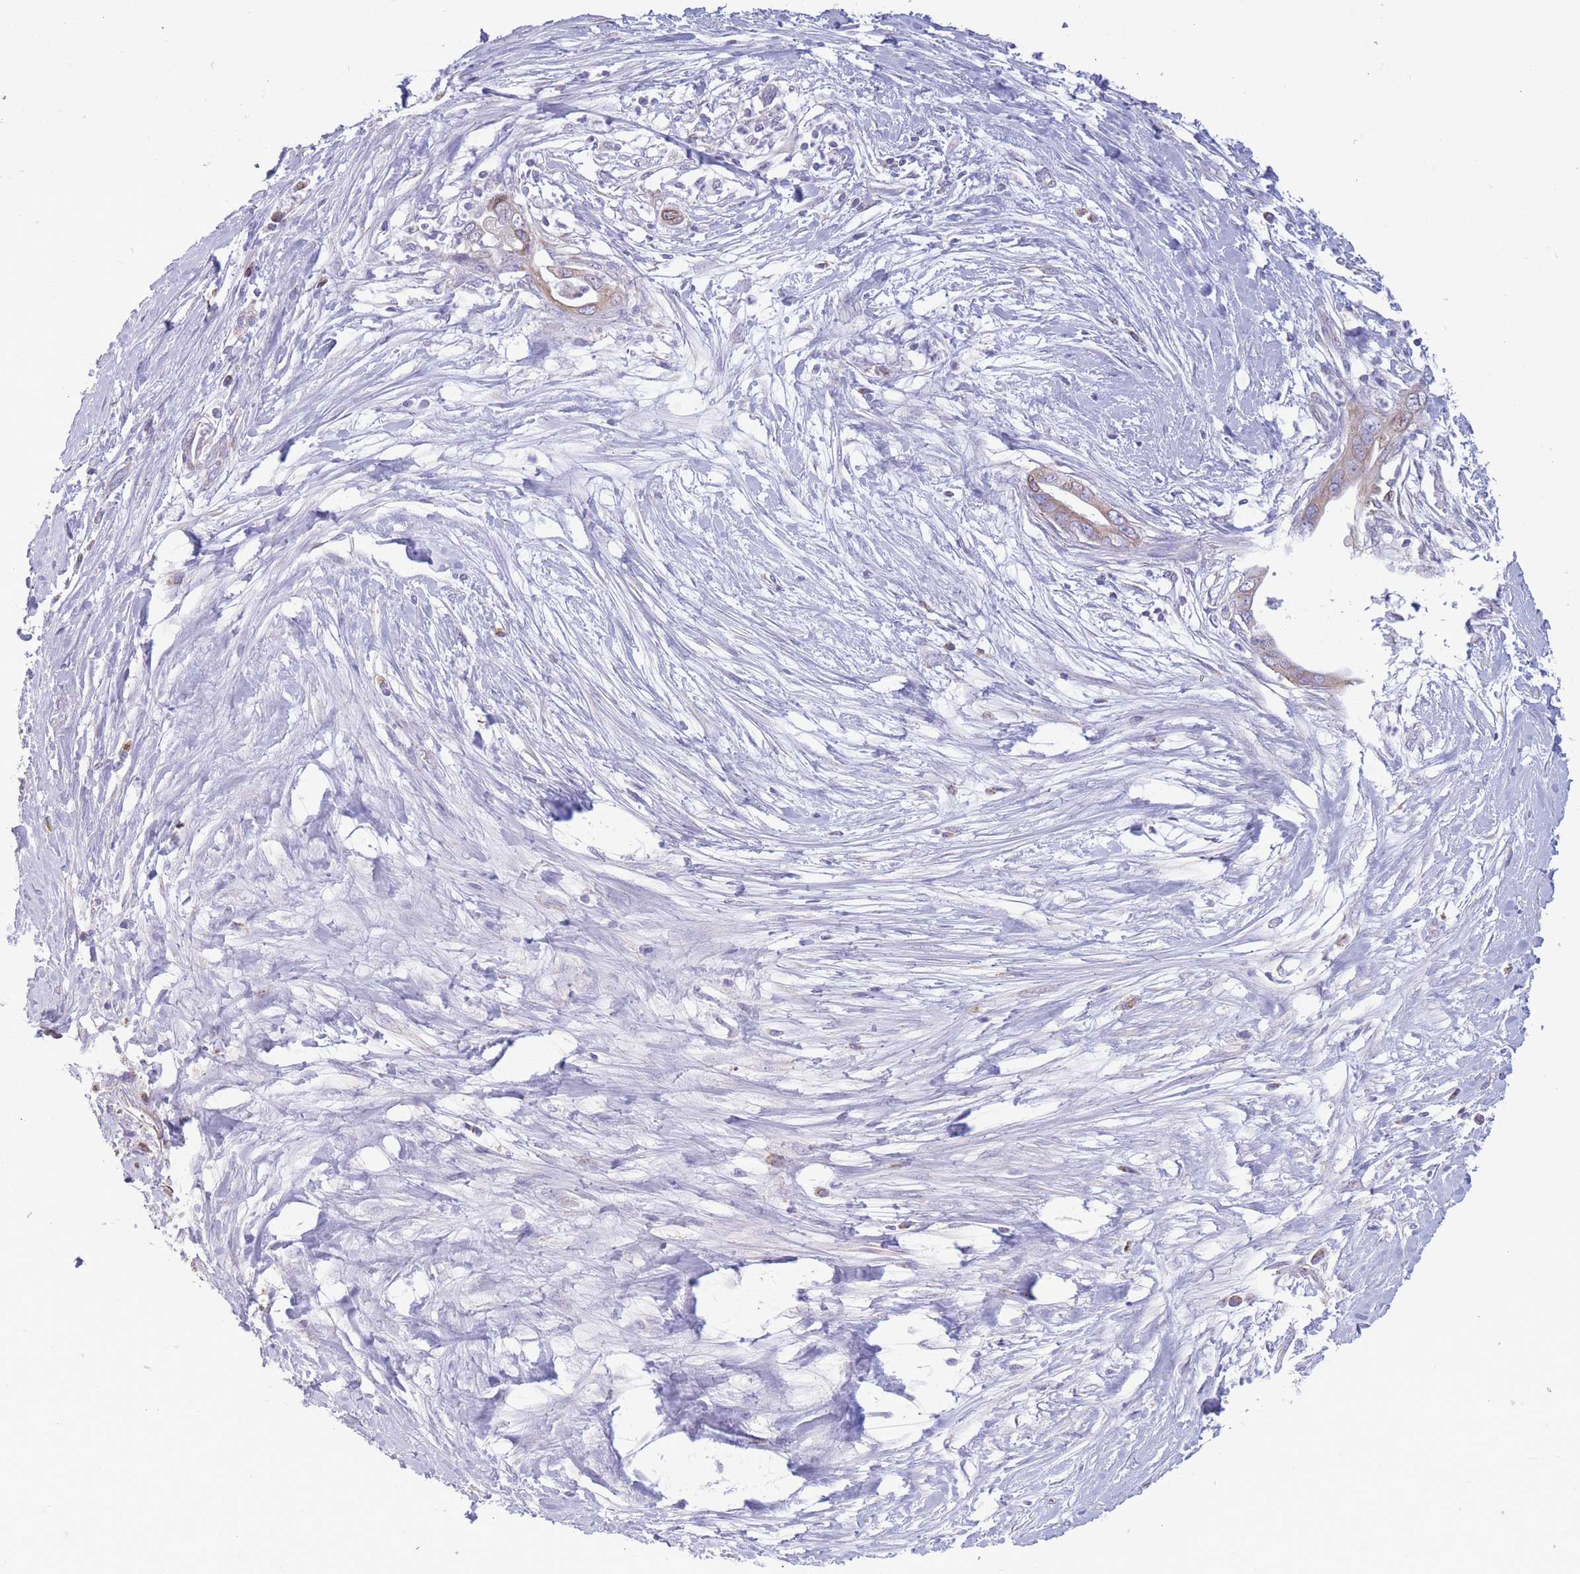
{"staining": {"intensity": "moderate", "quantity": ">75%", "location": "cytoplasmic/membranous"}, "tissue": "pancreatic cancer", "cell_type": "Tumor cells", "image_type": "cancer", "snomed": [{"axis": "morphology", "description": "Adenocarcinoma, NOS"}, {"axis": "topography", "description": "Pancreas"}], "caption": "Tumor cells exhibit moderate cytoplasmic/membranous staining in approximately >75% of cells in pancreatic cancer (adenocarcinoma). The staining is performed using DAB (3,3'-diaminobenzidine) brown chromogen to label protein expression. The nuclei are counter-stained blue using hematoxylin.", "gene": "PDHA1", "patient": {"sex": "male", "age": 75}}